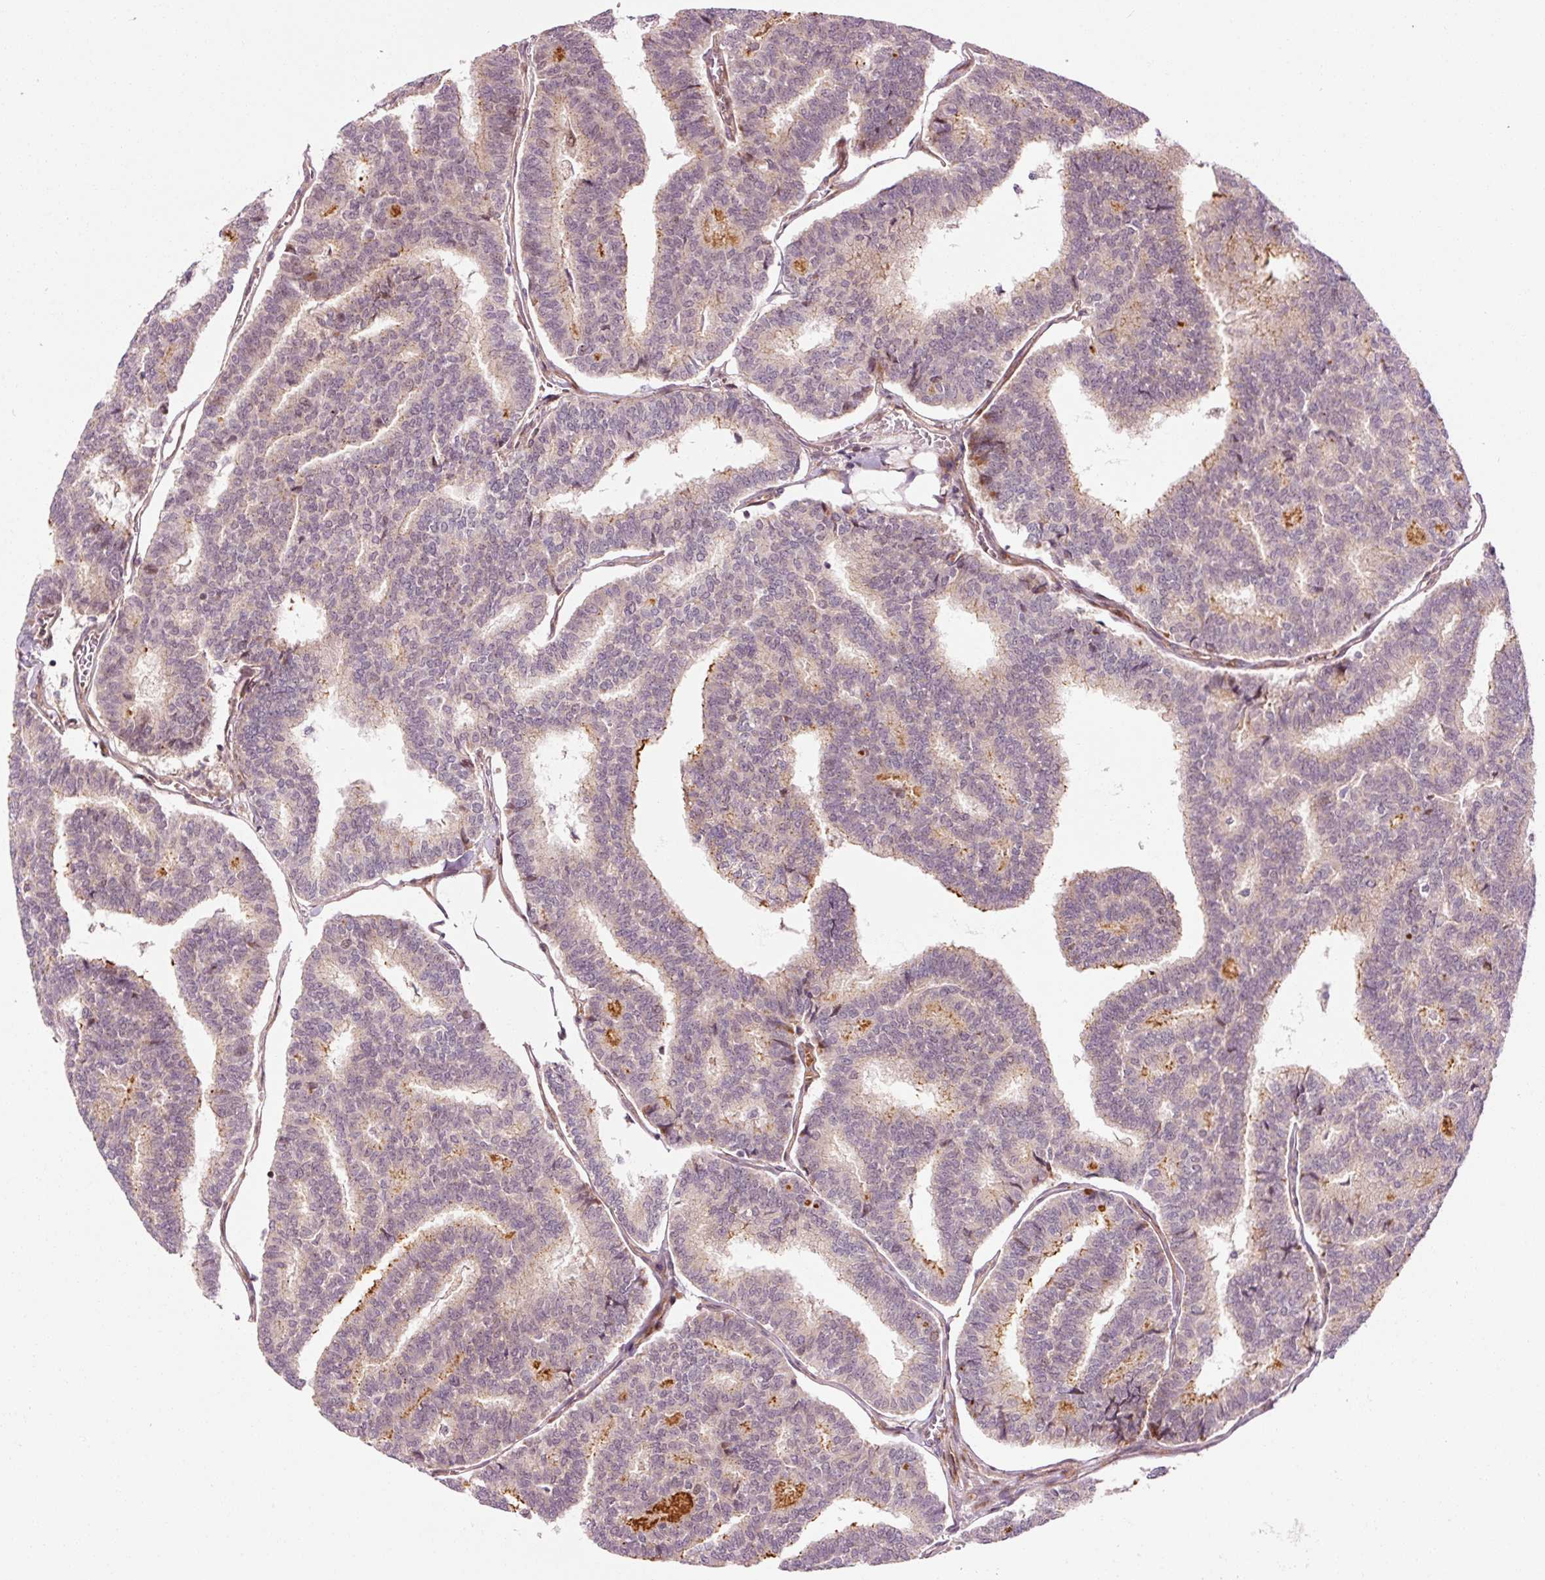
{"staining": {"intensity": "negative", "quantity": "none", "location": "none"}, "tissue": "thyroid cancer", "cell_type": "Tumor cells", "image_type": "cancer", "snomed": [{"axis": "morphology", "description": "Papillary adenocarcinoma, NOS"}, {"axis": "topography", "description": "Thyroid gland"}], "caption": "Tumor cells show no significant staining in thyroid cancer (papillary adenocarcinoma).", "gene": "ANKRD20A1", "patient": {"sex": "female", "age": 35}}